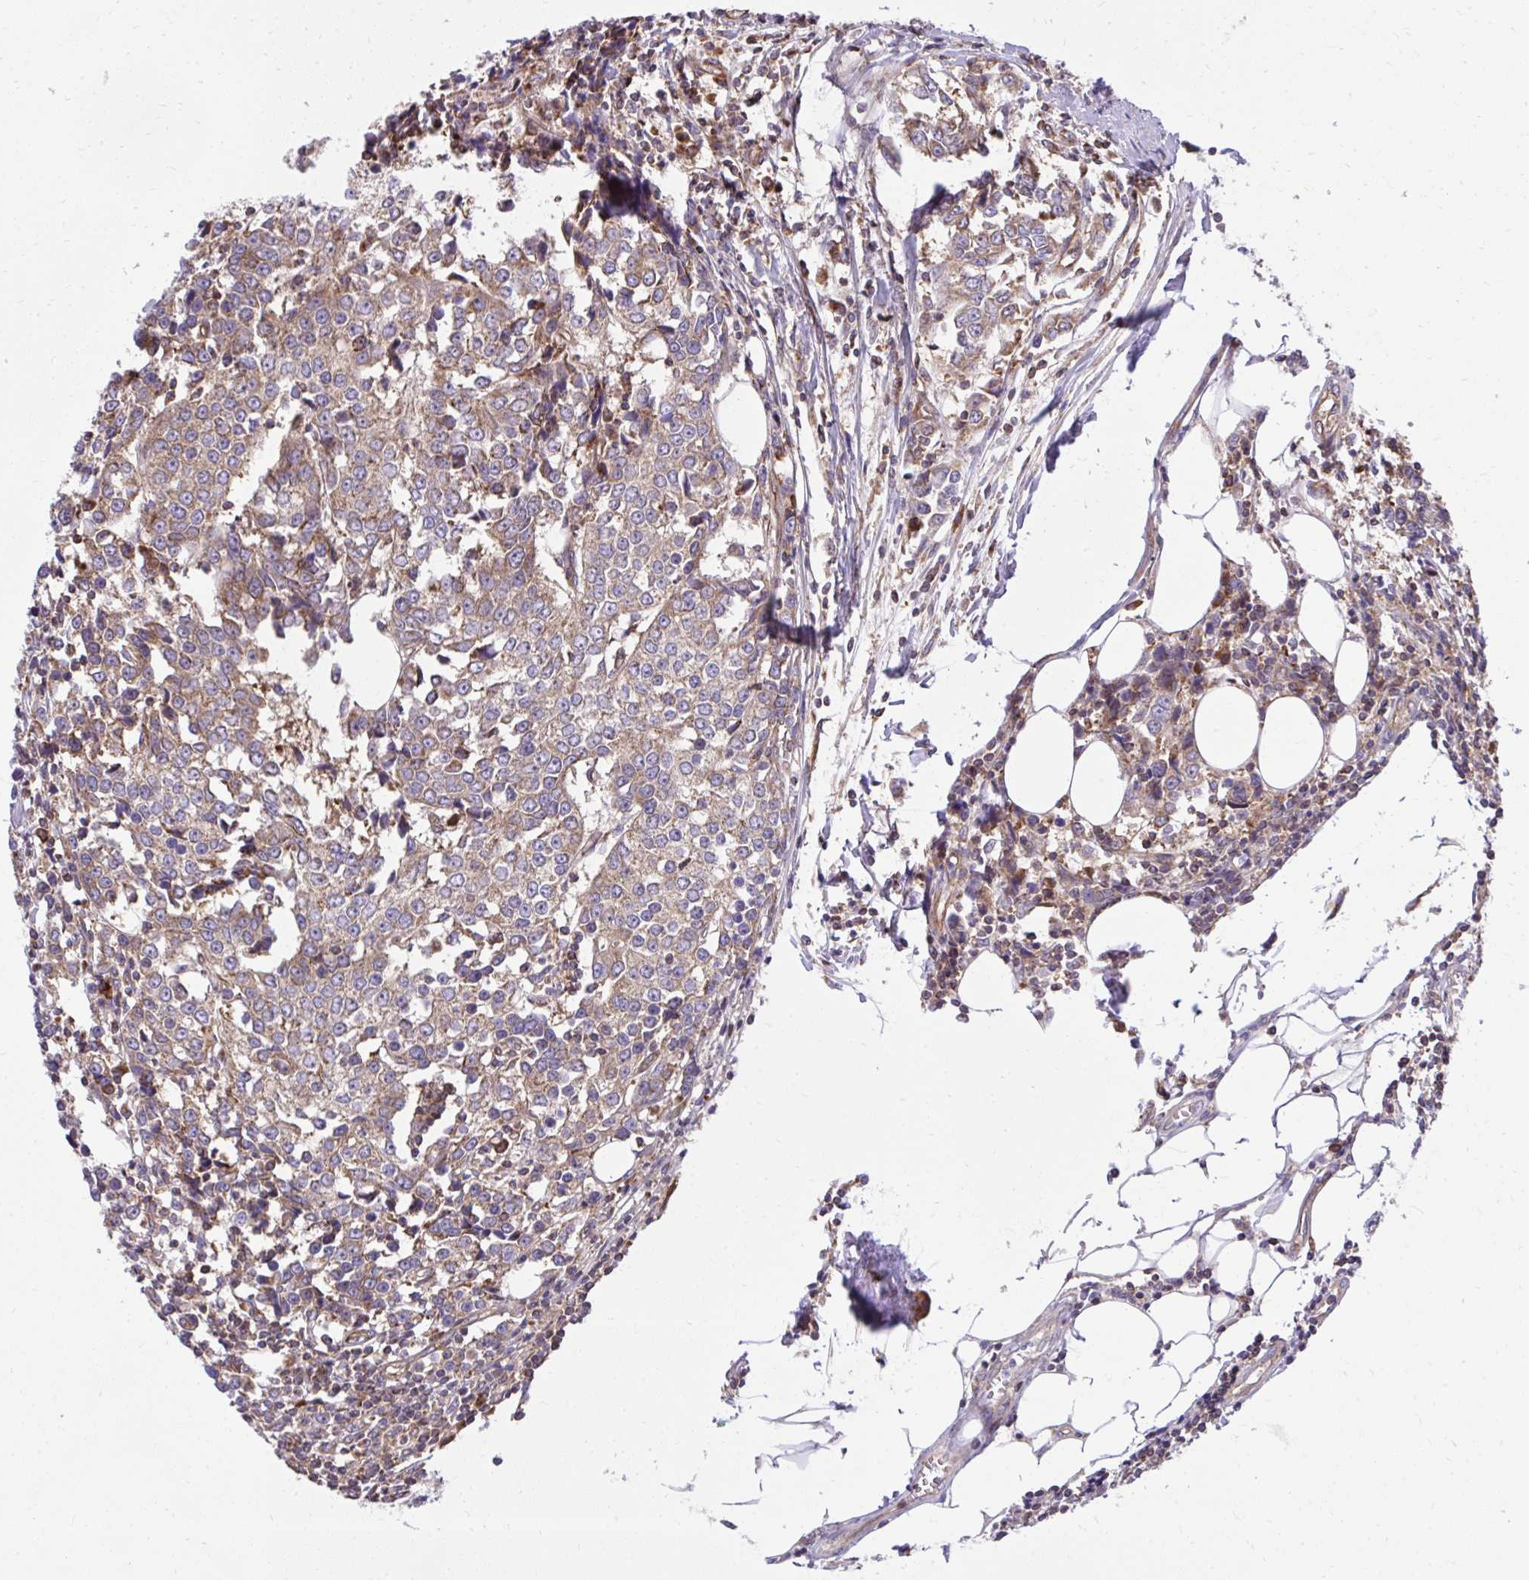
{"staining": {"intensity": "weak", "quantity": ">75%", "location": "cytoplasmic/membranous"}, "tissue": "breast cancer", "cell_type": "Tumor cells", "image_type": "cancer", "snomed": [{"axis": "morphology", "description": "Duct carcinoma"}, {"axis": "topography", "description": "Breast"}], "caption": "Human intraductal carcinoma (breast) stained for a protein (brown) reveals weak cytoplasmic/membranous positive expression in about >75% of tumor cells.", "gene": "NMNAT3", "patient": {"sex": "female", "age": 80}}